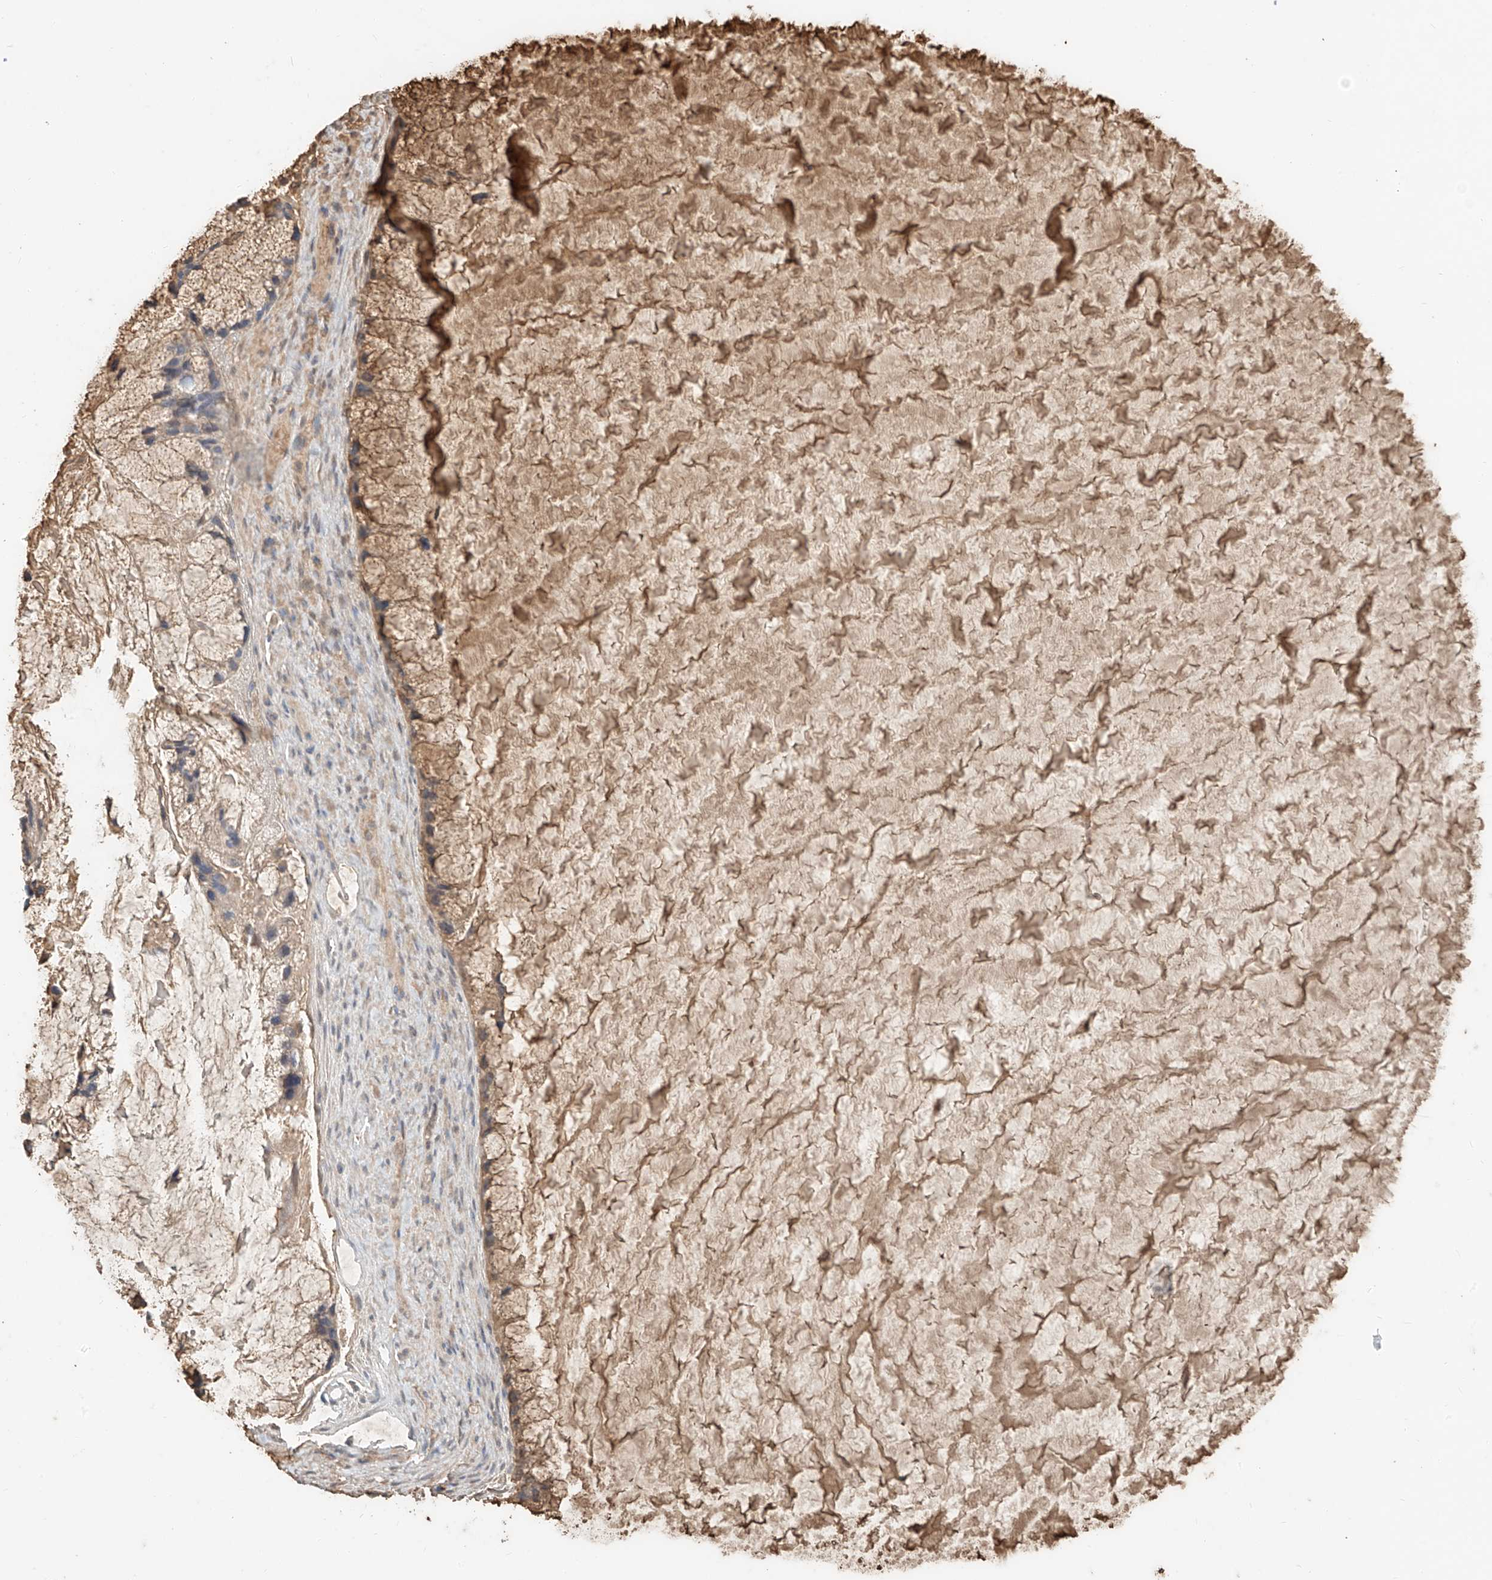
{"staining": {"intensity": "weak", "quantity": "25%-75%", "location": "cytoplasmic/membranous"}, "tissue": "ovarian cancer", "cell_type": "Tumor cells", "image_type": "cancer", "snomed": [{"axis": "morphology", "description": "Cystadenocarcinoma, mucinous, NOS"}, {"axis": "topography", "description": "Ovary"}], "caption": "A micrograph showing weak cytoplasmic/membranous expression in about 25%-75% of tumor cells in ovarian mucinous cystadenocarcinoma, as visualized by brown immunohistochemical staining.", "gene": "ZFP30", "patient": {"sex": "female", "age": 37}}